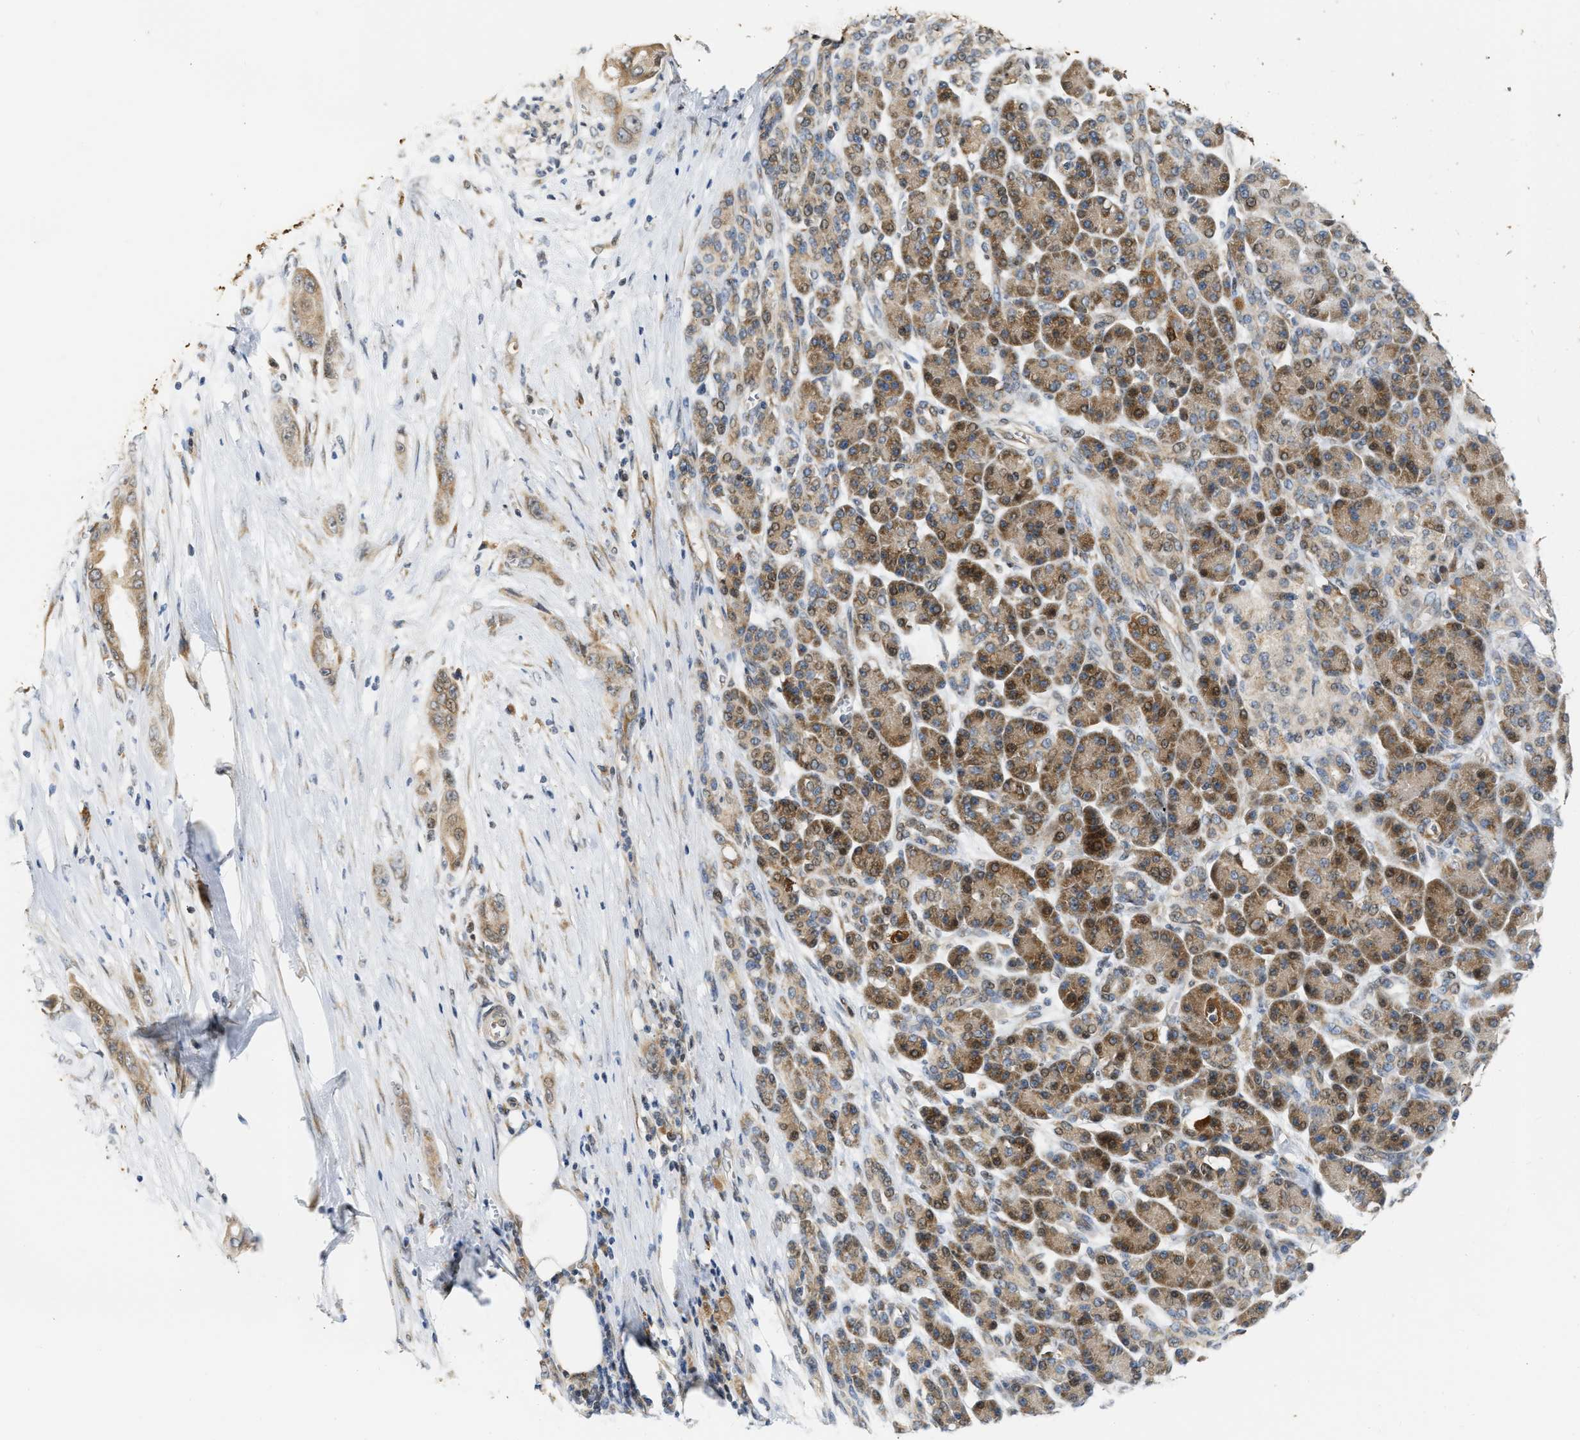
{"staining": {"intensity": "moderate", "quantity": ">75%", "location": "cytoplasmic/membranous"}, "tissue": "pancreatic cancer", "cell_type": "Tumor cells", "image_type": "cancer", "snomed": [{"axis": "morphology", "description": "Adenocarcinoma, NOS"}, {"axis": "topography", "description": "Pancreas"}], "caption": "This micrograph exhibits immunohistochemistry (IHC) staining of human pancreatic cancer, with medium moderate cytoplasmic/membranous expression in approximately >75% of tumor cells.", "gene": "DEPTOR", "patient": {"sex": "male", "age": 59}}